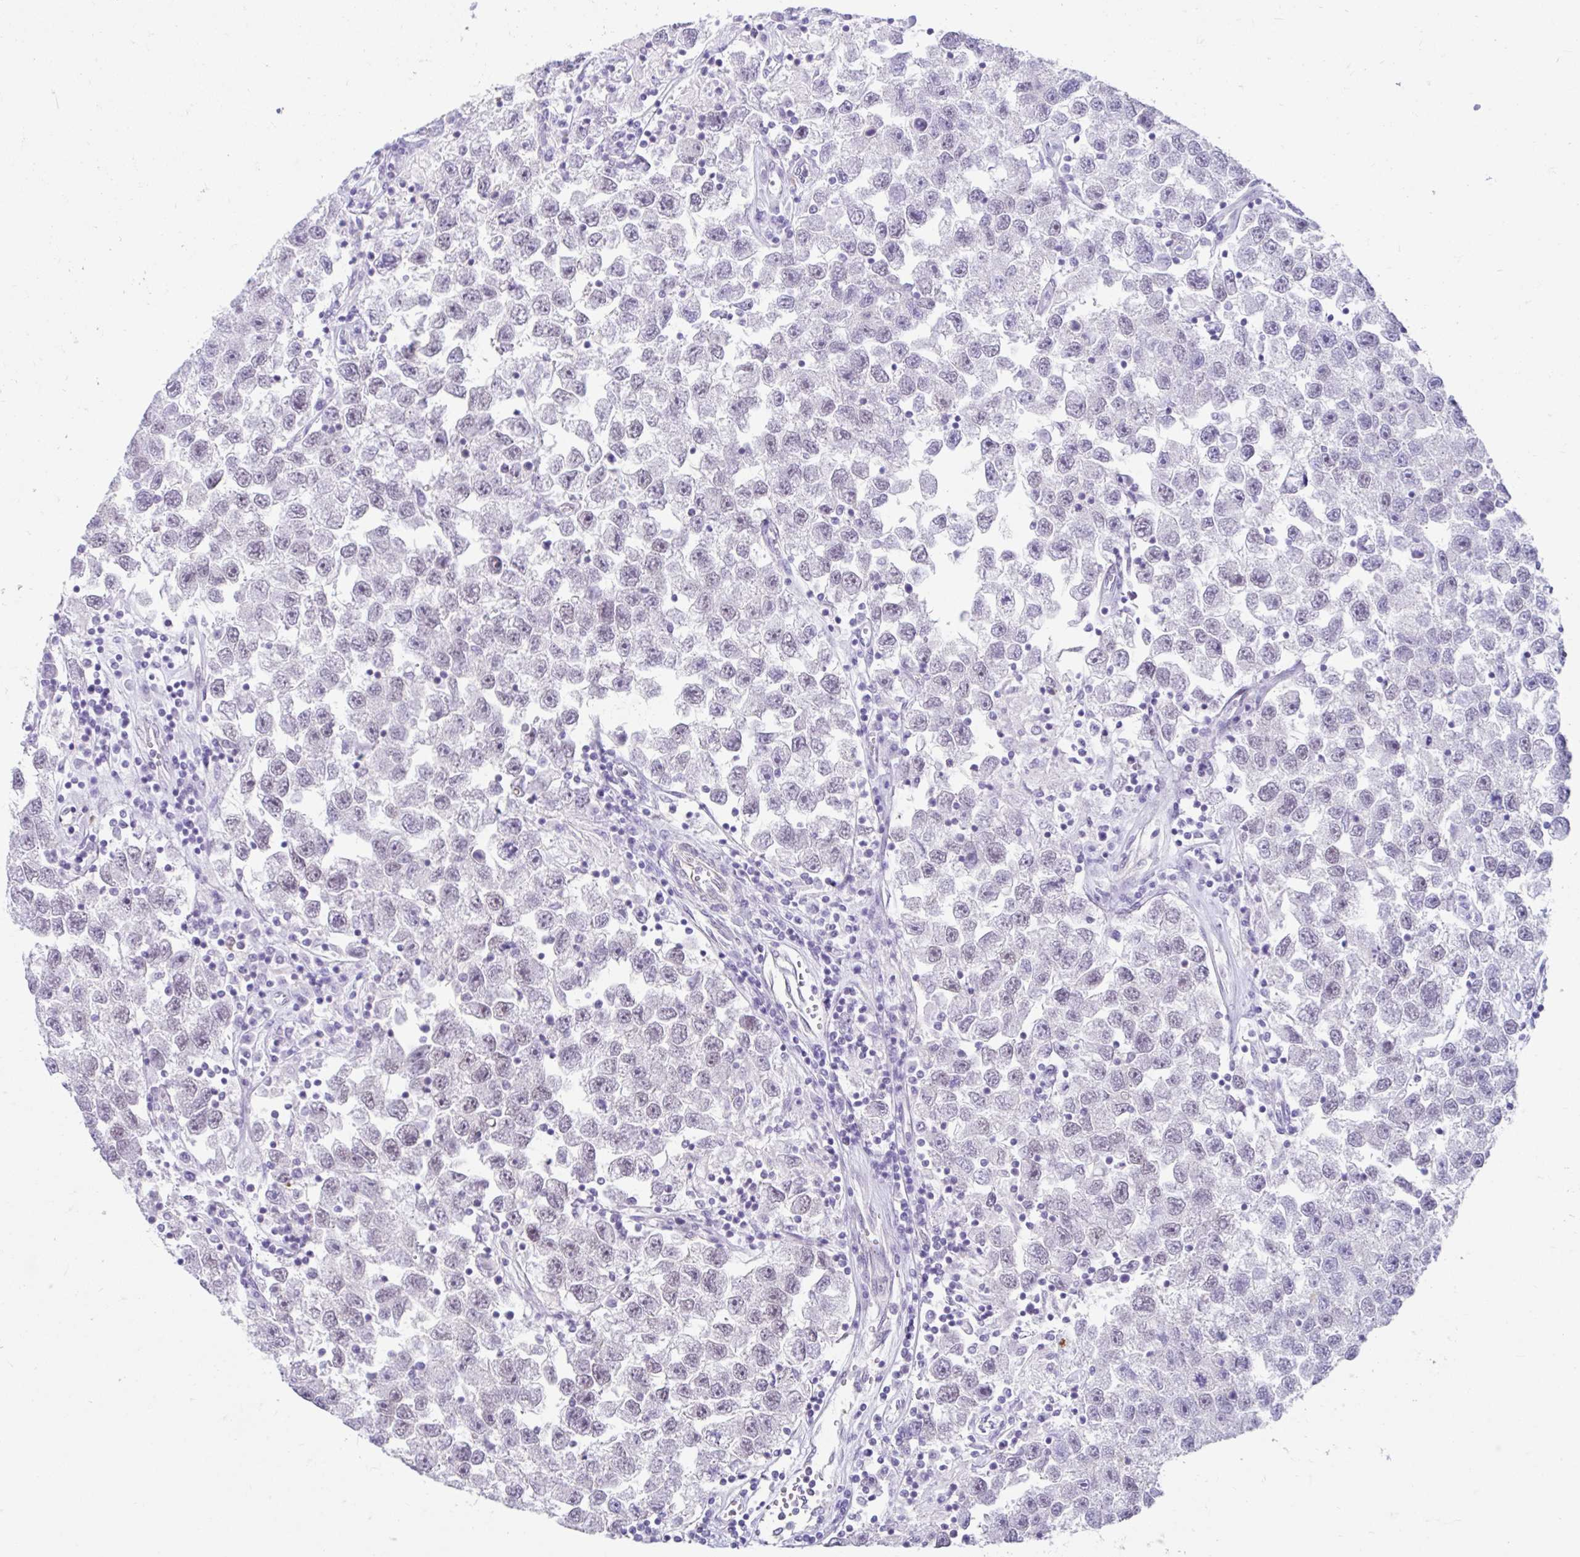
{"staining": {"intensity": "negative", "quantity": "none", "location": "none"}, "tissue": "testis cancer", "cell_type": "Tumor cells", "image_type": "cancer", "snomed": [{"axis": "morphology", "description": "Seminoma, NOS"}, {"axis": "topography", "description": "Testis"}], "caption": "The immunohistochemistry (IHC) histopathology image has no significant positivity in tumor cells of seminoma (testis) tissue.", "gene": "DCAF17", "patient": {"sex": "male", "age": 26}}